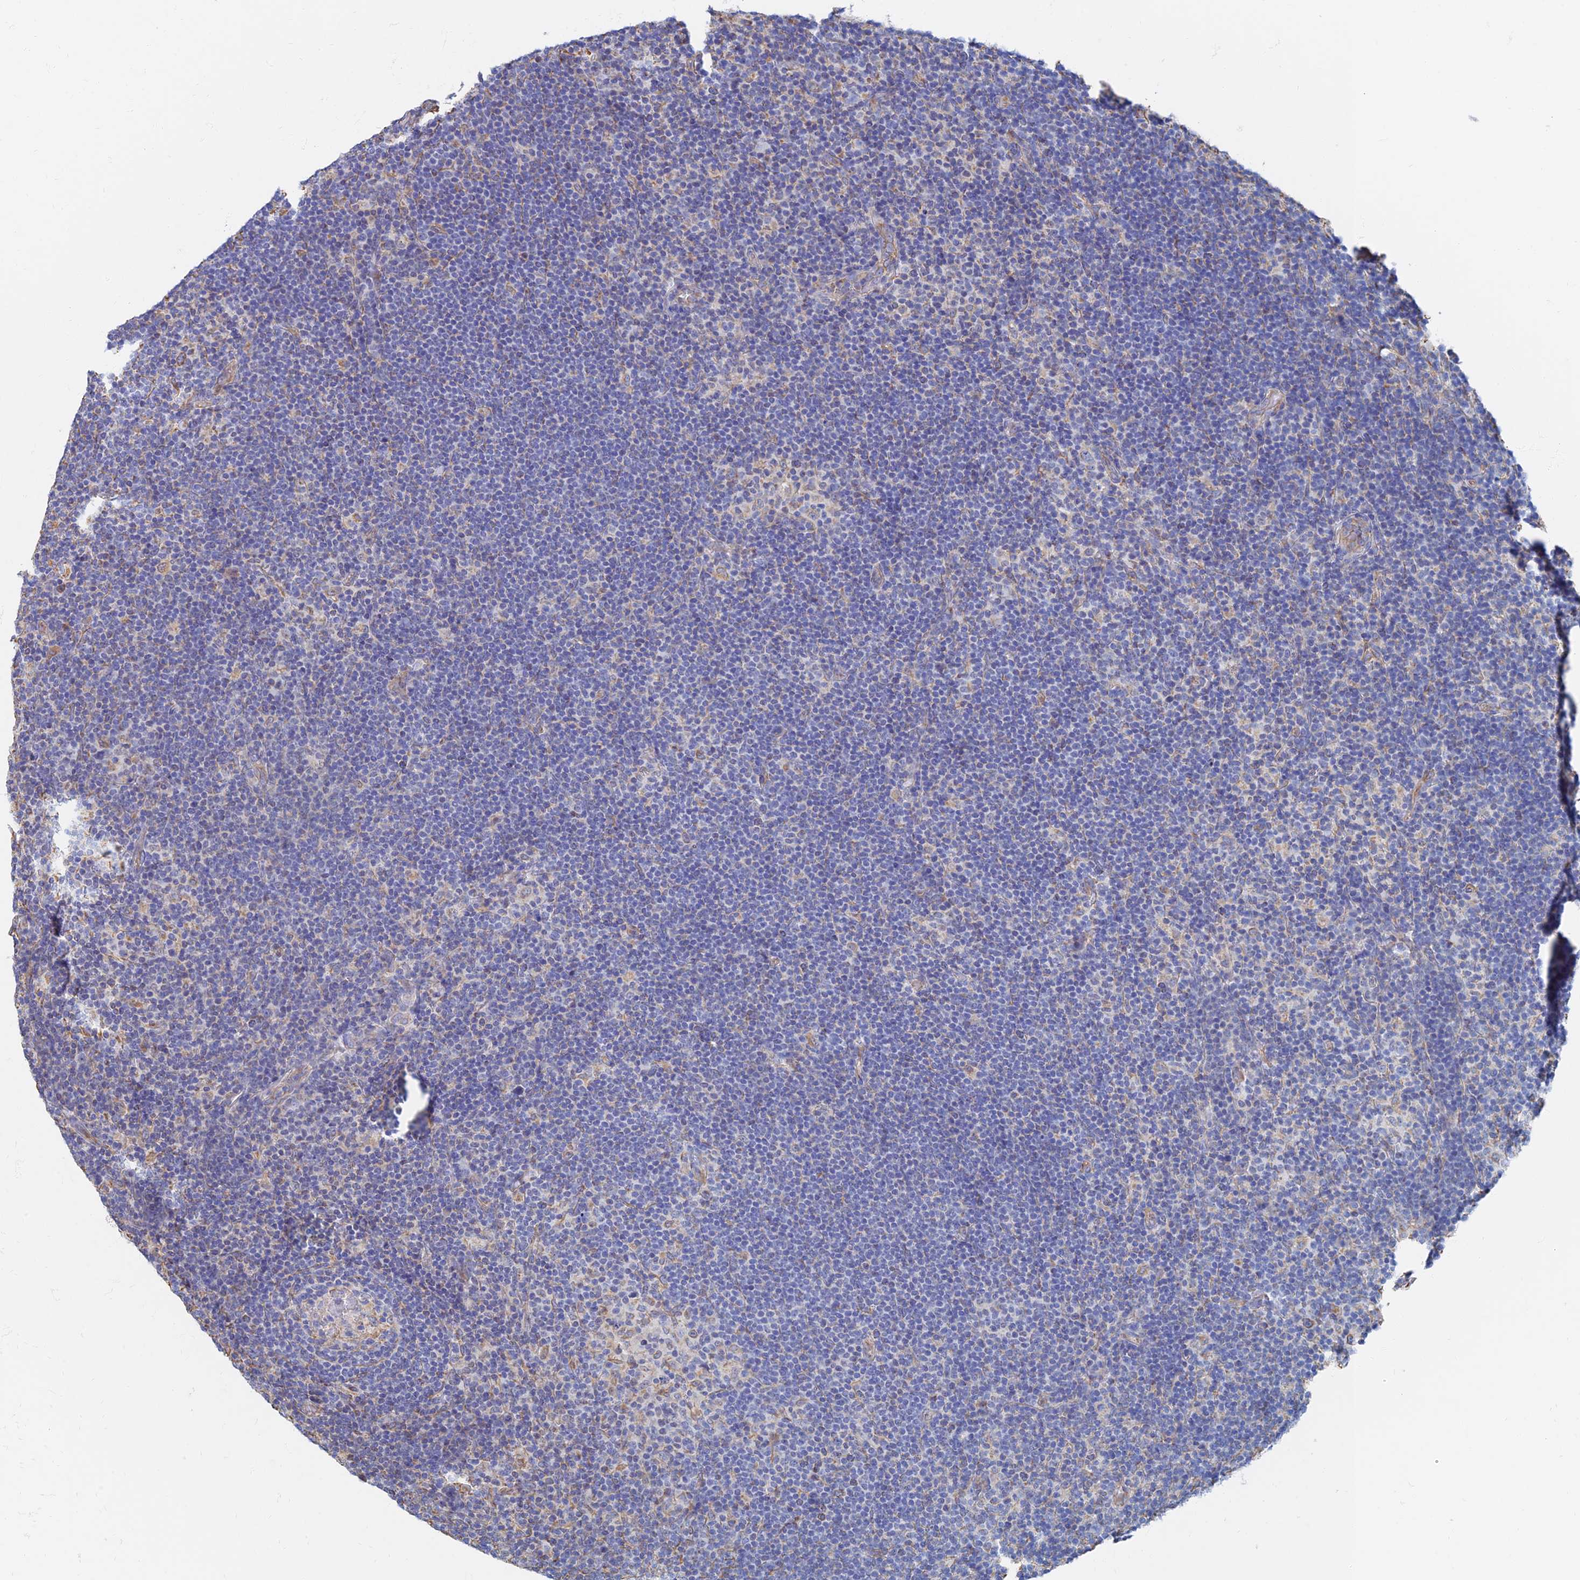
{"staining": {"intensity": "negative", "quantity": "none", "location": "none"}, "tissue": "lymphoma", "cell_type": "Tumor cells", "image_type": "cancer", "snomed": [{"axis": "morphology", "description": "Hodgkin's disease, NOS"}, {"axis": "topography", "description": "Lymph node"}], "caption": "DAB immunohistochemical staining of human Hodgkin's disease exhibits no significant expression in tumor cells.", "gene": "RMC1", "patient": {"sex": "female", "age": 57}}